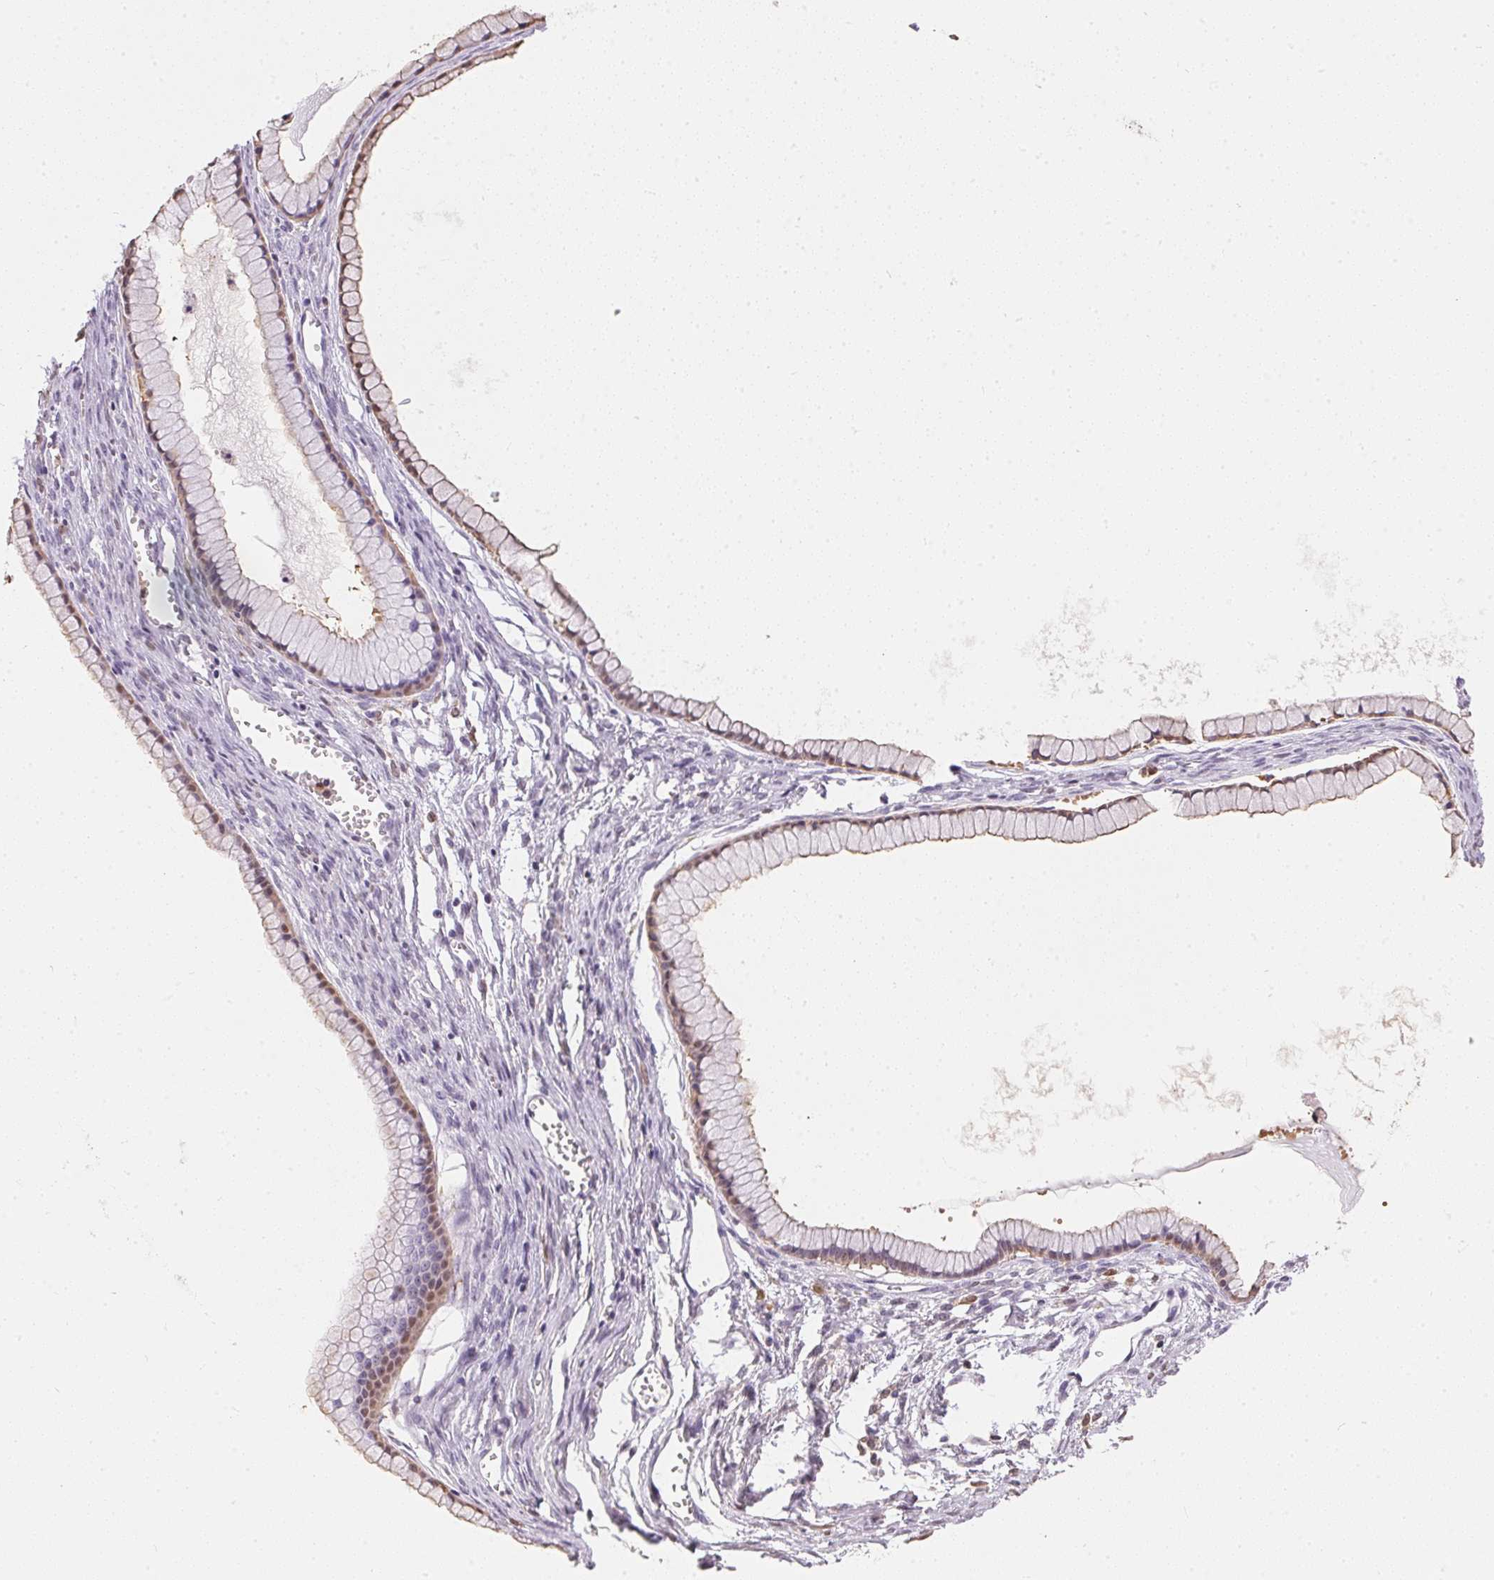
{"staining": {"intensity": "weak", "quantity": "<25%", "location": "nuclear"}, "tissue": "ovarian cancer", "cell_type": "Tumor cells", "image_type": "cancer", "snomed": [{"axis": "morphology", "description": "Cystadenocarcinoma, mucinous, NOS"}, {"axis": "topography", "description": "Ovary"}], "caption": "This is an immunohistochemistry histopathology image of mucinous cystadenocarcinoma (ovarian). There is no positivity in tumor cells.", "gene": "S100A3", "patient": {"sex": "female", "age": 41}}